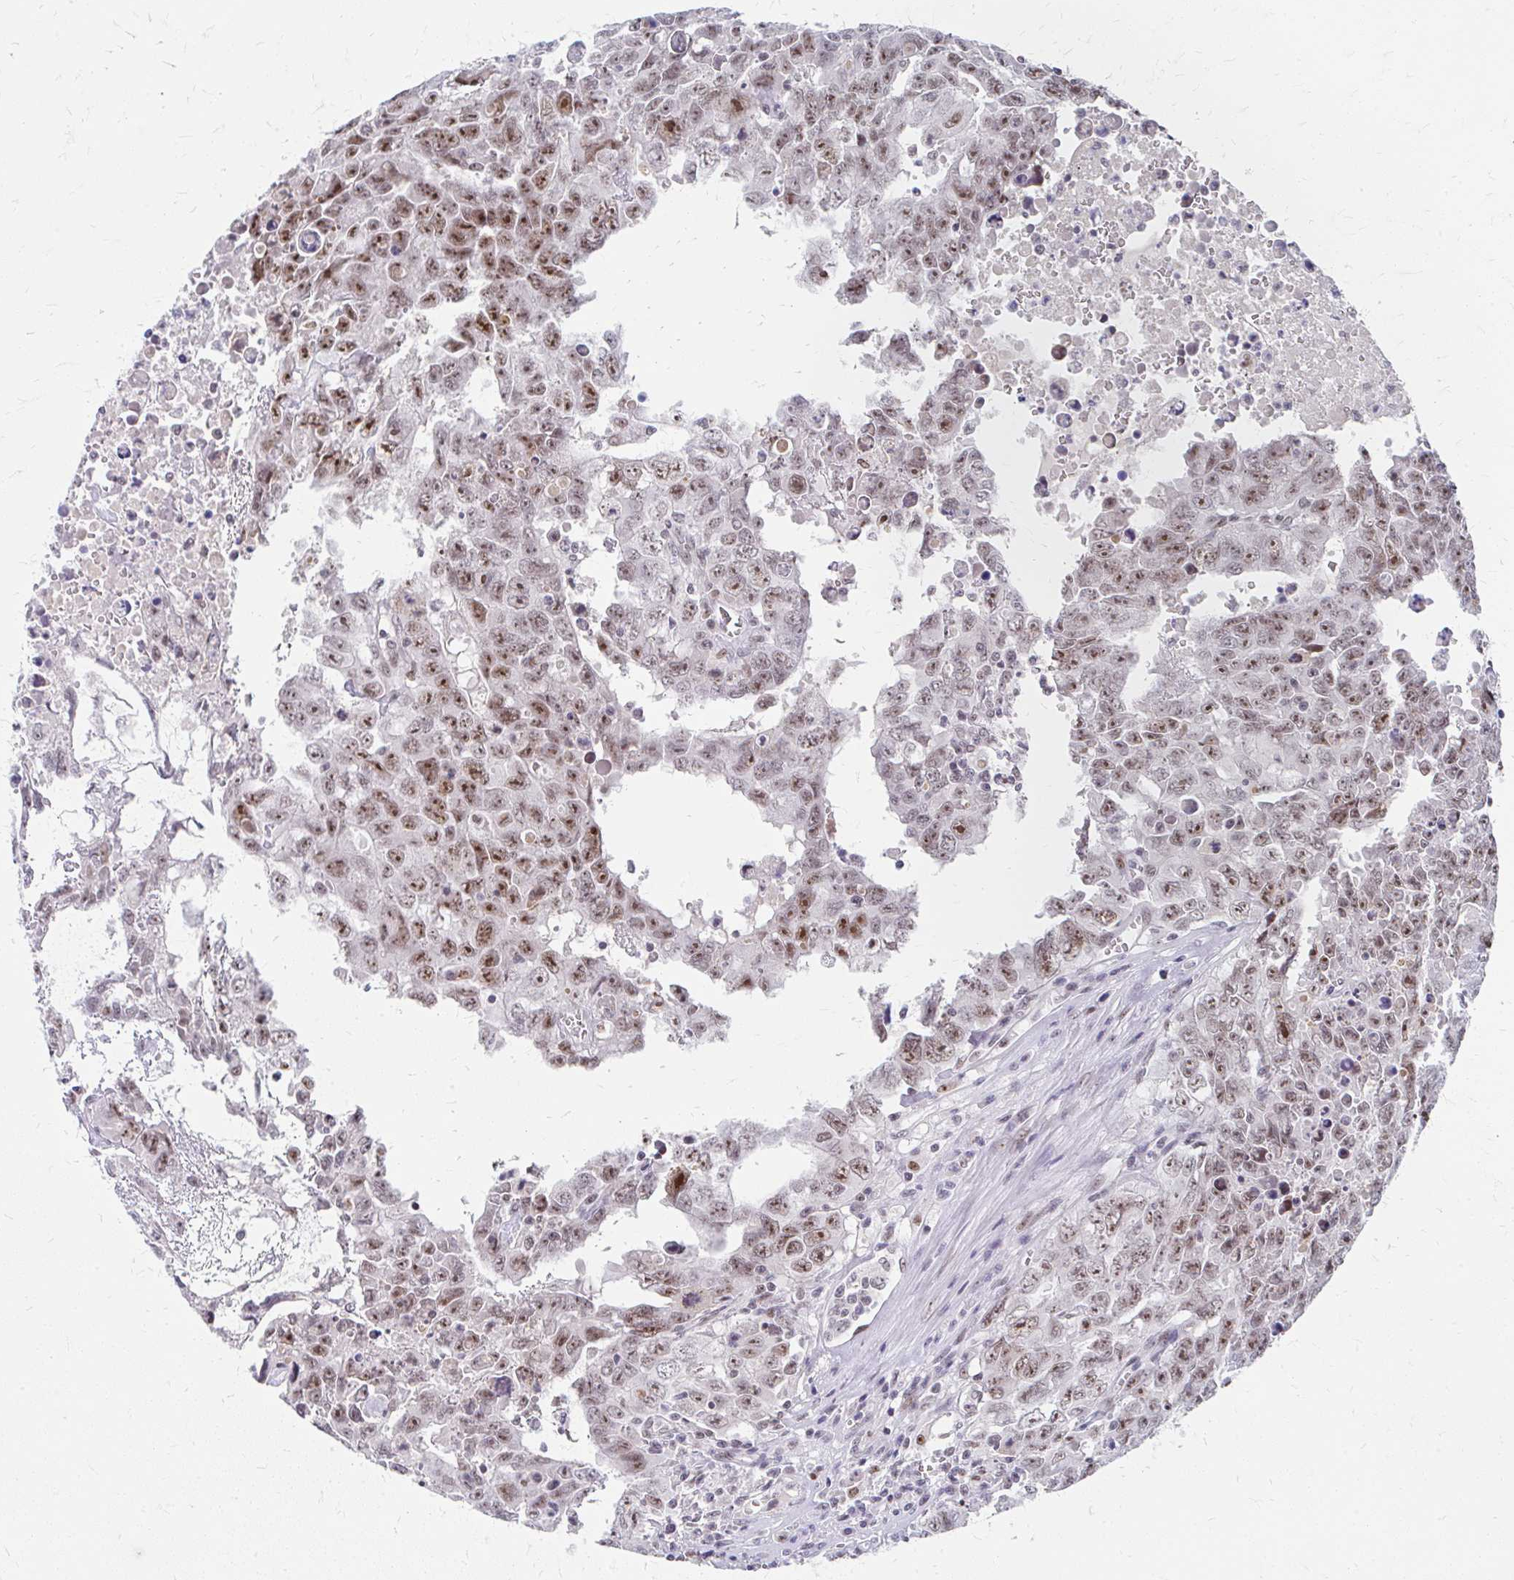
{"staining": {"intensity": "moderate", "quantity": ">75%", "location": "nuclear"}, "tissue": "testis cancer", "cell_type": "Tumor cells", "image_type": "cancer", "snomed": [{"axis": "morphology", "description": "Carcinoma, Embryonal, NOS"}, {"axis": "topography", "description": "Testis"}], "caption": "A brown stain labels moderate nuclear staining of a protein in human testis cancer tumor cells. Nuclei are stained in blue.", "gene": "GTF2H1", "patient": {"sex": "male", "age": 24}}